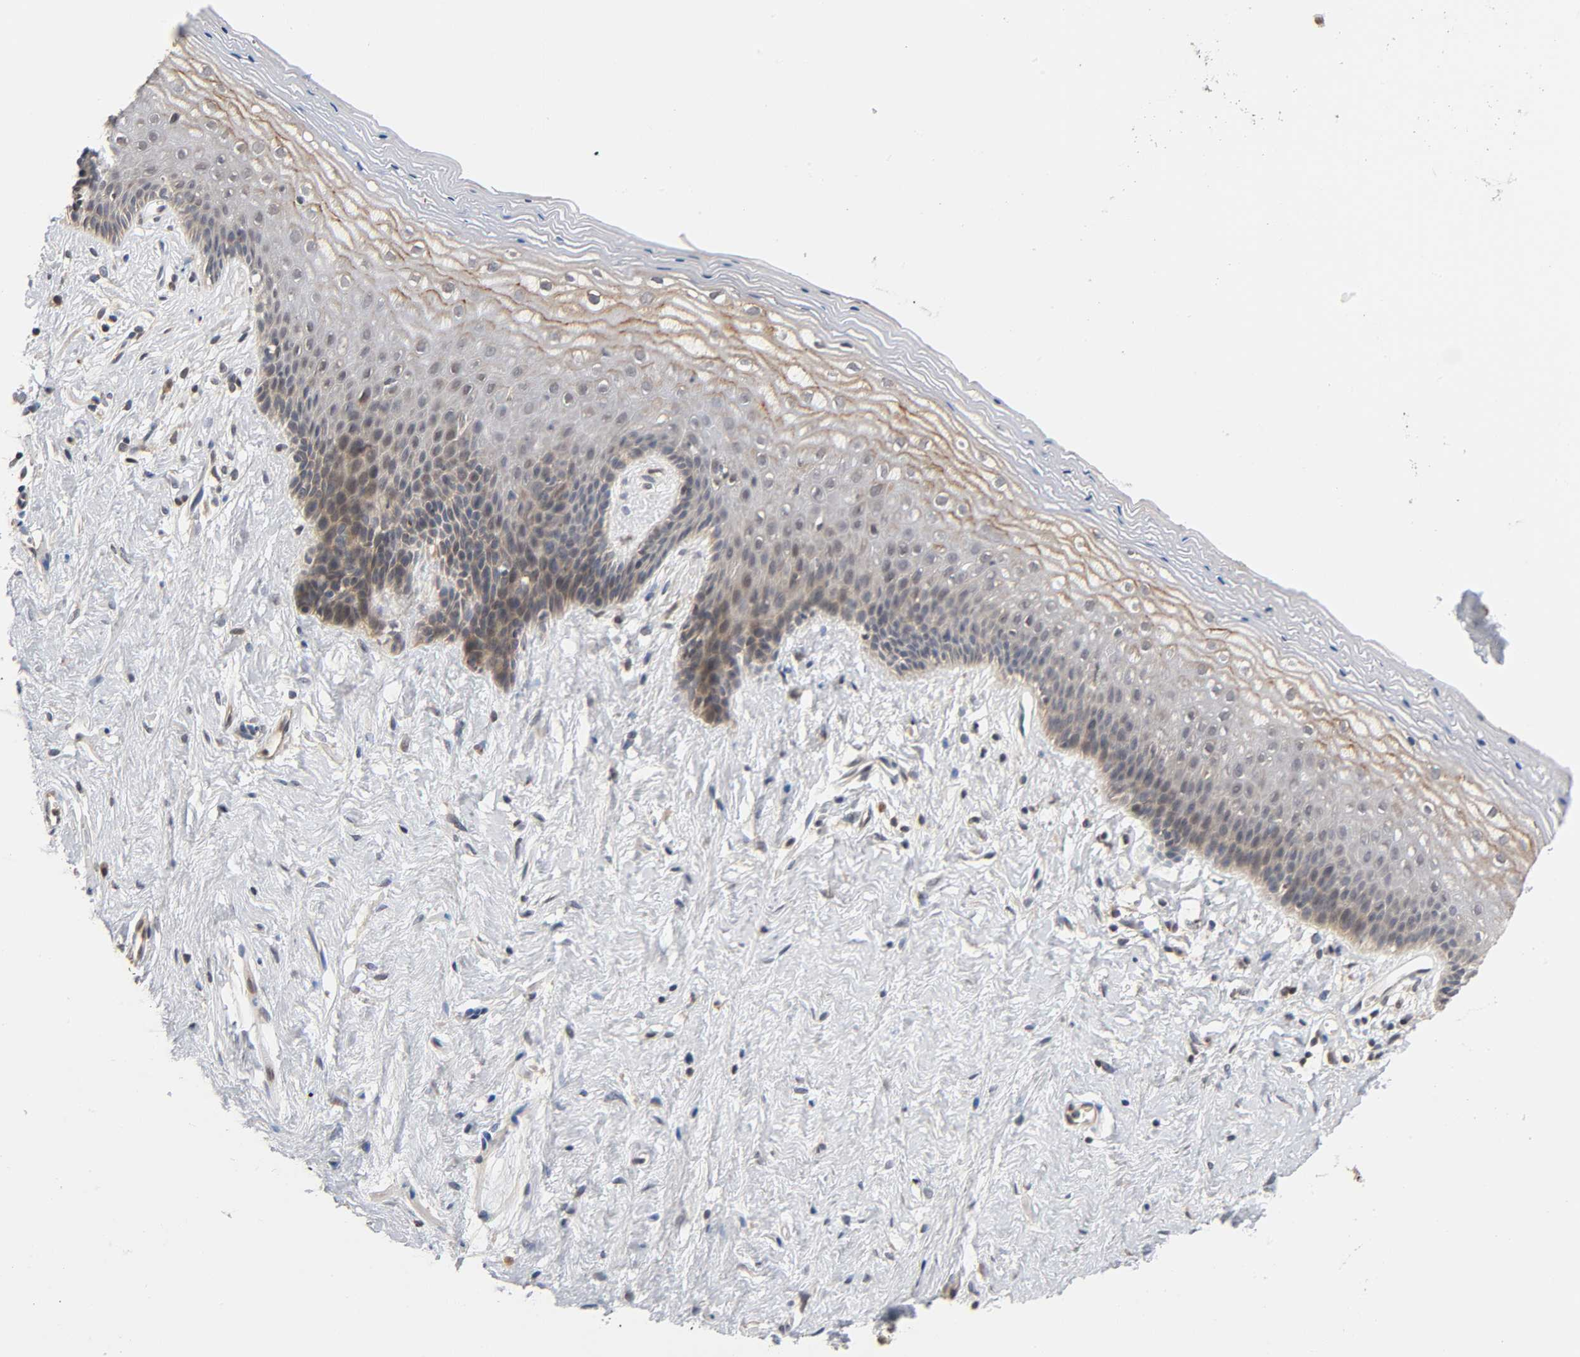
{"staining": {"intensity": "weak", "quantity": "25%-75%", "location": "cytoplasmic/membranous"}, "tissue": "vagina", "cell_type": "Squamous epithelial cells", "image_type": "normal", "snomed": [{"axis": "morphology", "description": "Normal tissue, NOS"}, {"axis": "topography", "description": "Vagina"}], "caption": "Brown immunohistochemical staining in normal vagina reveals weak cytoplasmic/membranous positivity in about 25%-75% of squamous epithelial cells.", "gene": "PRKAB1", "patient": {"sex": "female", "age": 44}}